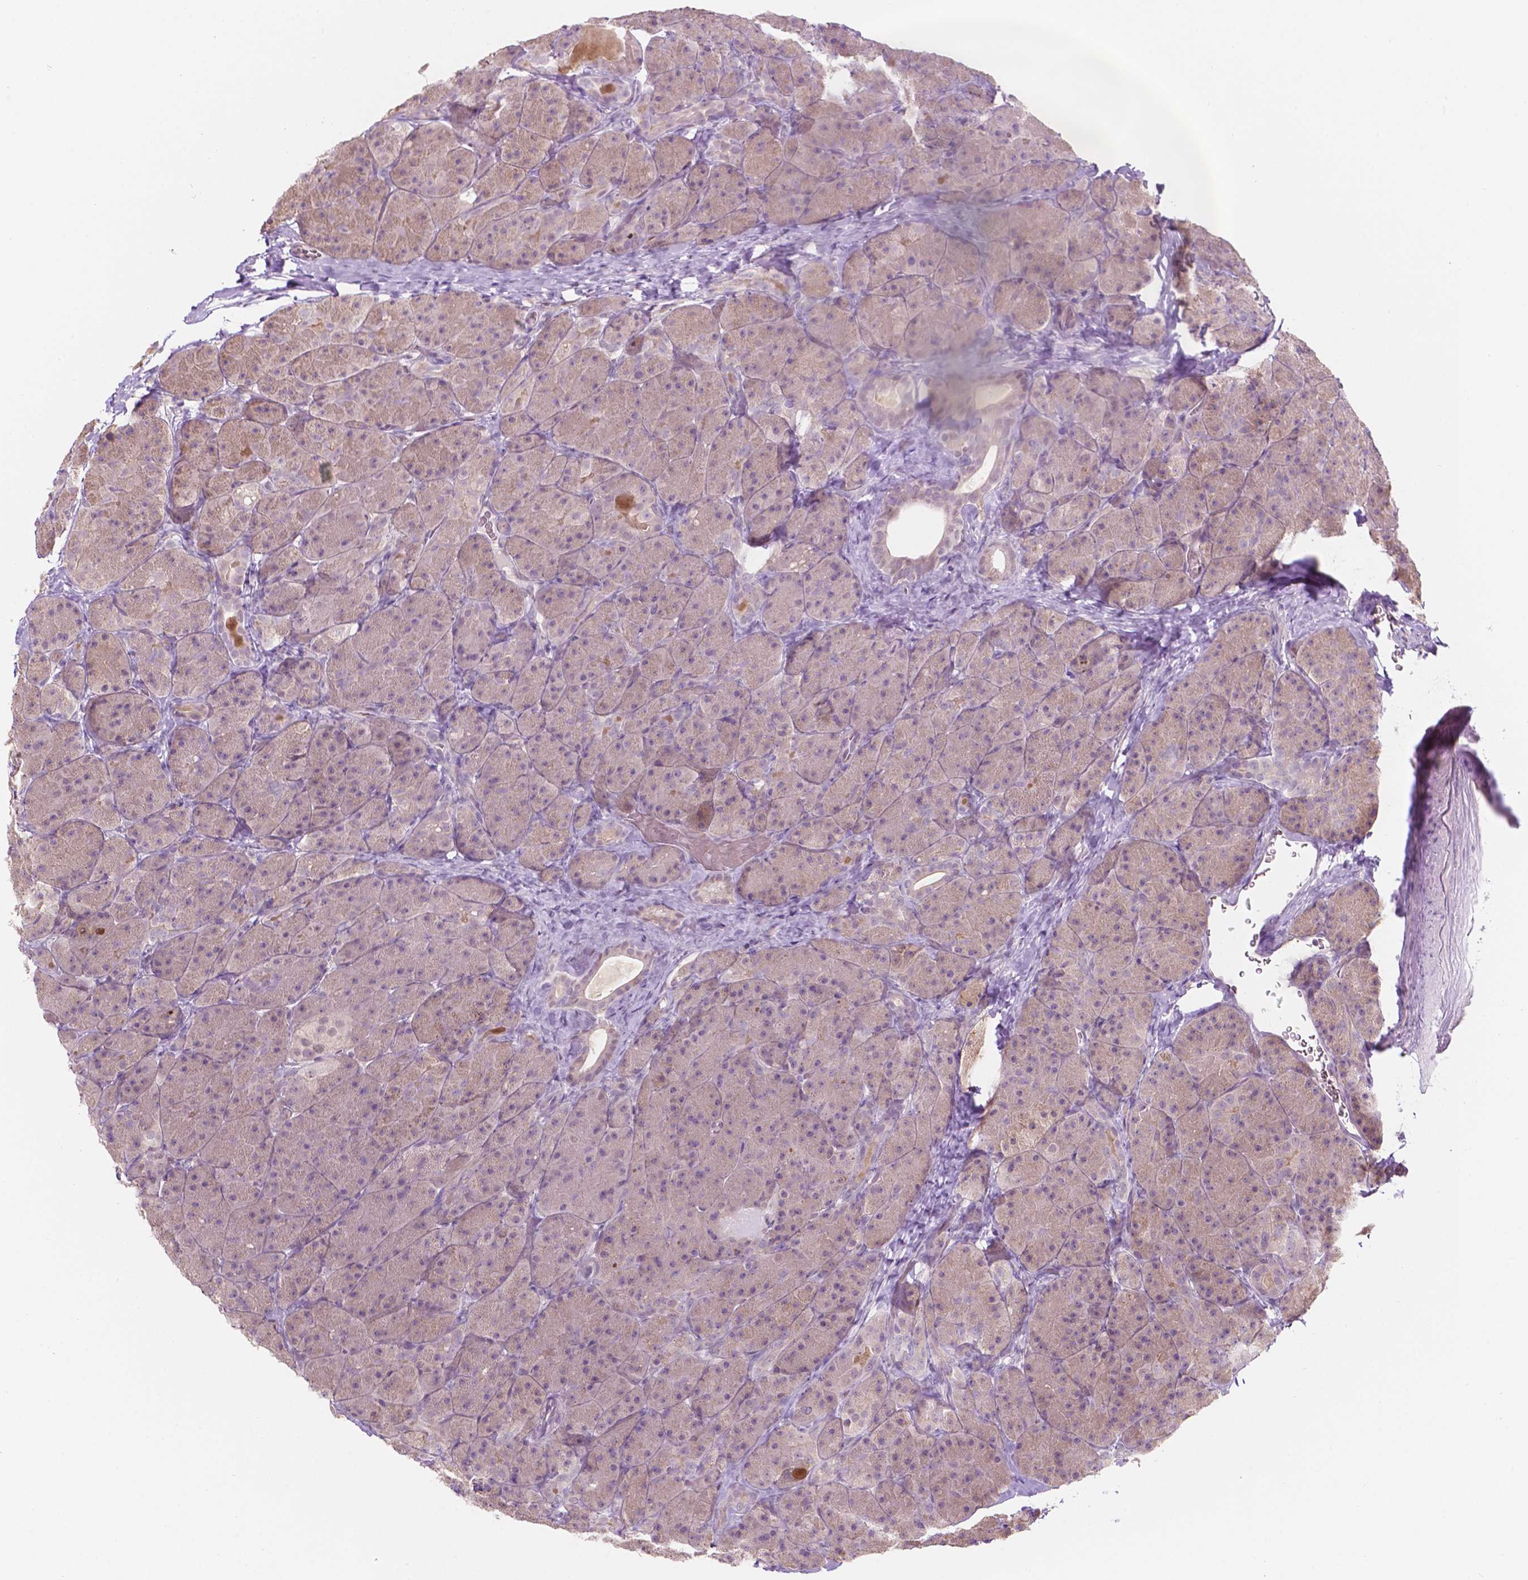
{"staining": {"intensity": "weak", "quantity": "25%-75%", "location": "cytoplasmic/membranous"}, "tissue": "pancreas", "cell_type": "Exocrine glandular cells", "image_type": "normal", "snomed": [{"axis": "morphology", "description": "Normal tissue, NOS"}, {"axis": "topography", "description": "Pancreas"}], "caption": "This photomicrograph displays IHC staining of benign pancreas, with low weak cytoplasmic/membranous positivity in about 25%-75% of exocrine glandular cells.", "gene": "TM6SF2", "patient": {"sex": "male", "age": 57}}